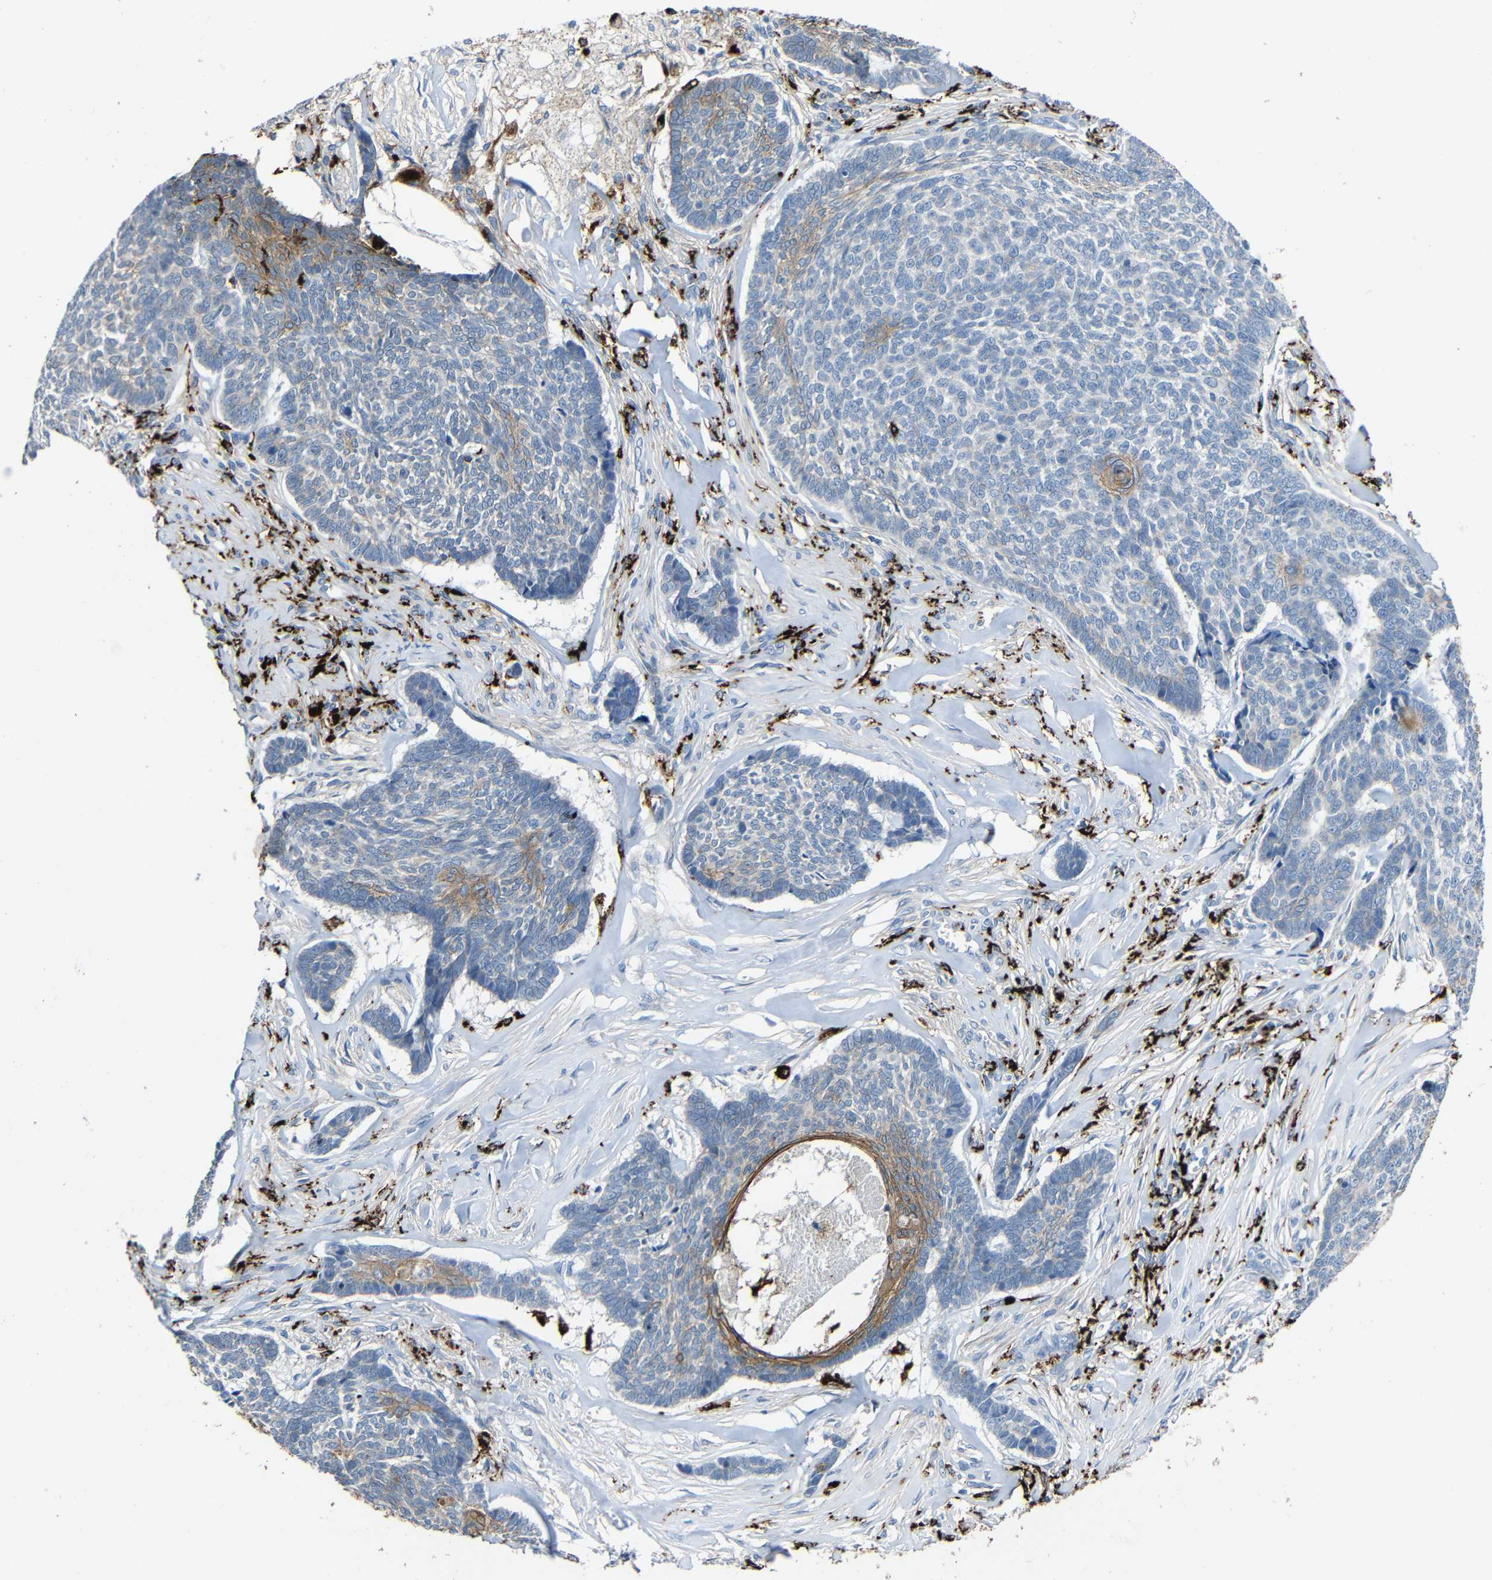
{"staining": {"intensity": "moderate", "quantity": "<25%", "location": "cytoplasmic/membranous"}, "tissue": "skin cancer", "cell_type": "Tumor cells", "image_type": "cancer", "snomed": [{"axis": "morphology", "description": "Basal cell carcinoma"}, {"axis": "topography", "description": "Skin"}], "caption": "Immunohistochemistry (IHC) staining of basal cell carcinoma (skin), which demonstrates low levels of moderate cytoplasmic/membranous staining in approximately <25% of tumor cells indicating moderate cytoplasmic/membranous protein positivity. The staining was performed using DAB (3,3'-diaminobenzidine) (brown) for protein detection and nuclei were counterstained in hematoxylin (blue).", "gene": "HLA-DMA", "patient": {"sex": "male", "age": 84}}